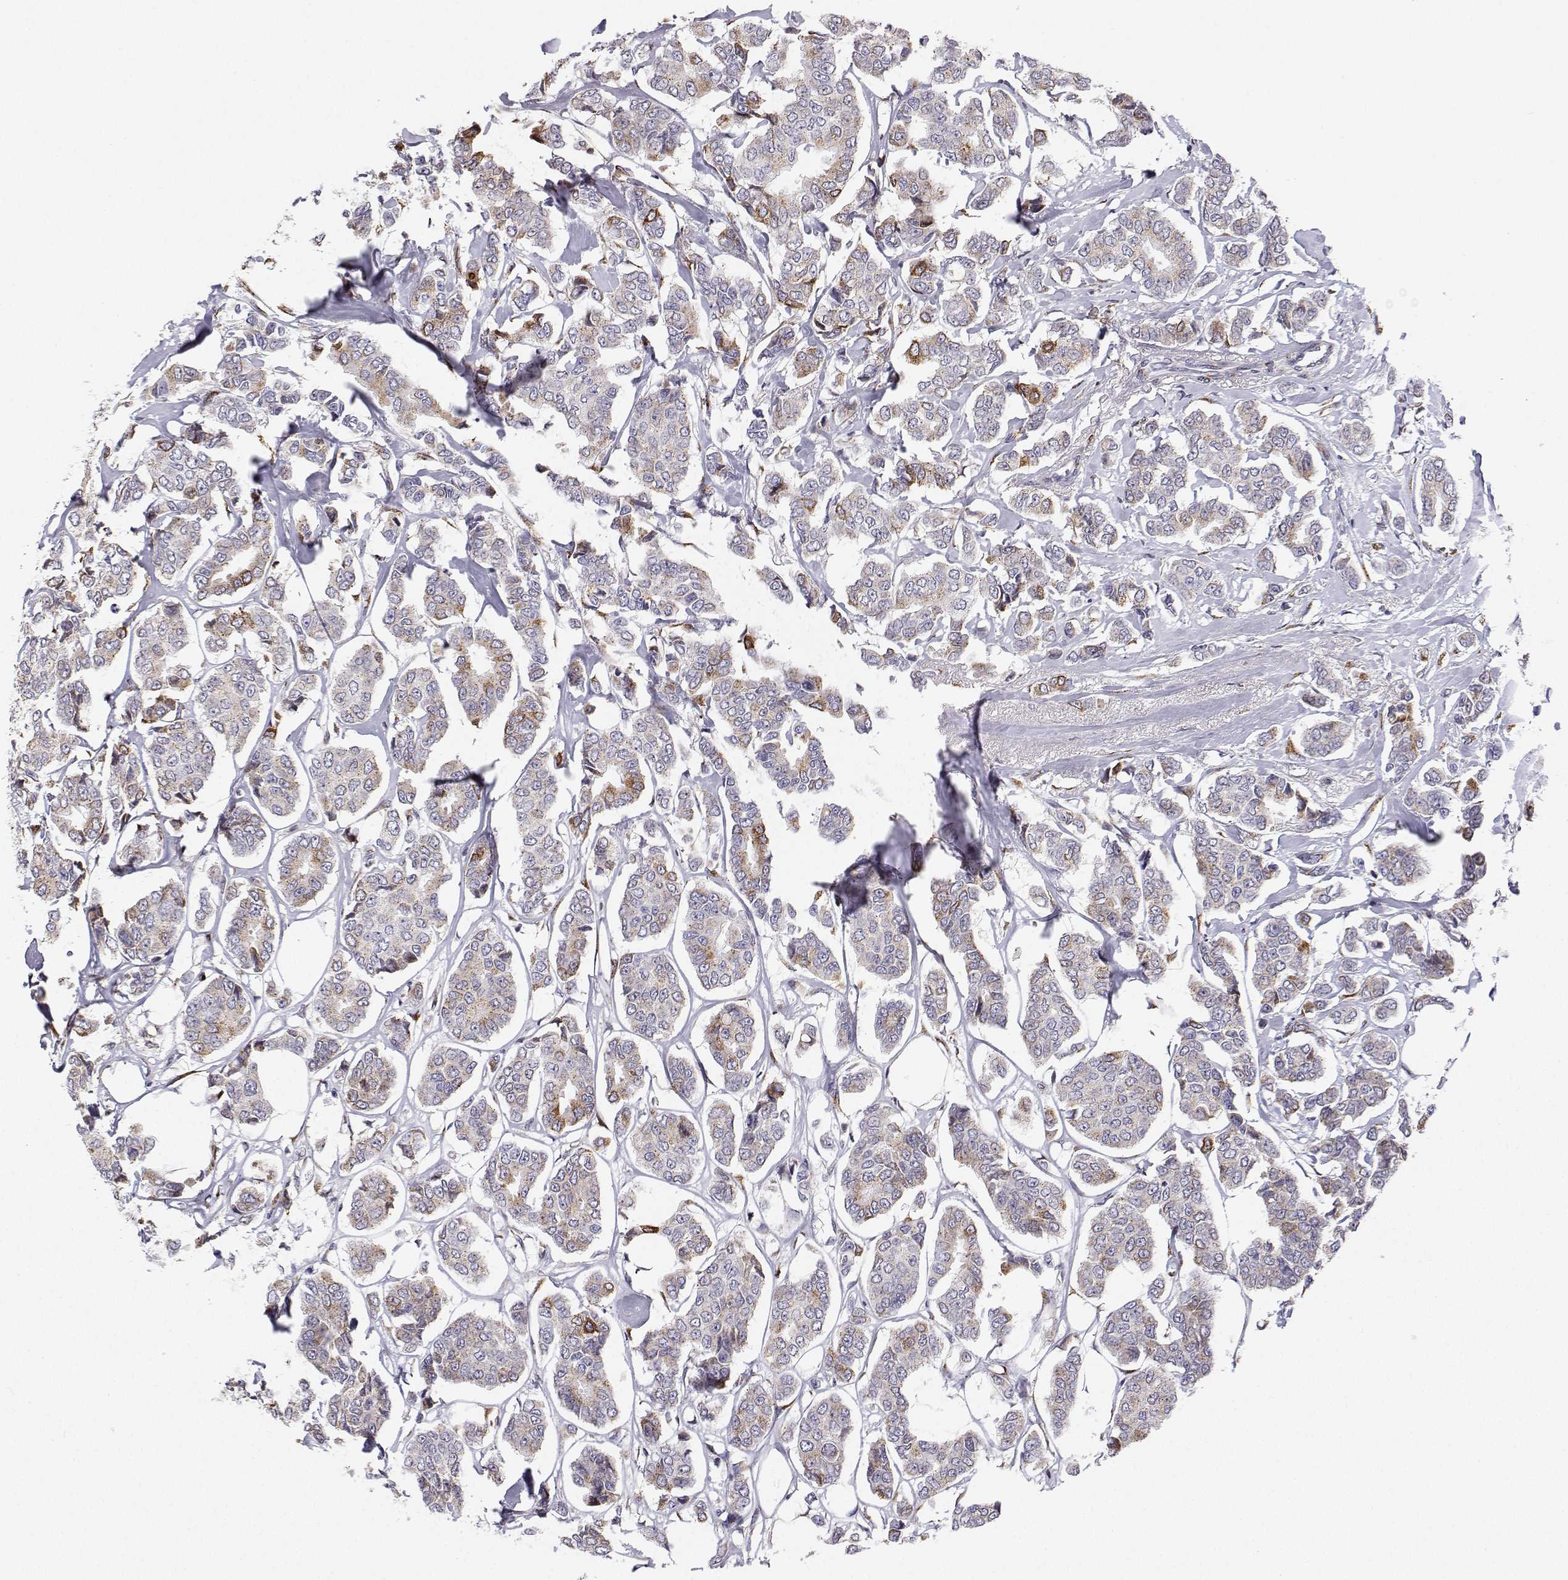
{"staining": {"intensity": "moderate", "quantity": "<25%", "location": "cytoplasmic/membranous"}, "tissue": "breast cancer", "cell_type": "Tumor cells", "image_type": "cancer", "snomed": [{"axis": "morphology", "description": "Duct carcinoma"}, {"axis": "topography", "description": "Breast"}], "caption": "Breast cancer (intraductal carcinoma) stained with DAB IHC exhibits low levels of moderate cytoplasmic/membranous staining in approximately <25% of tumor cells.", "gene": "STARD13", "patient": {"sex": "female", "age": 94}}